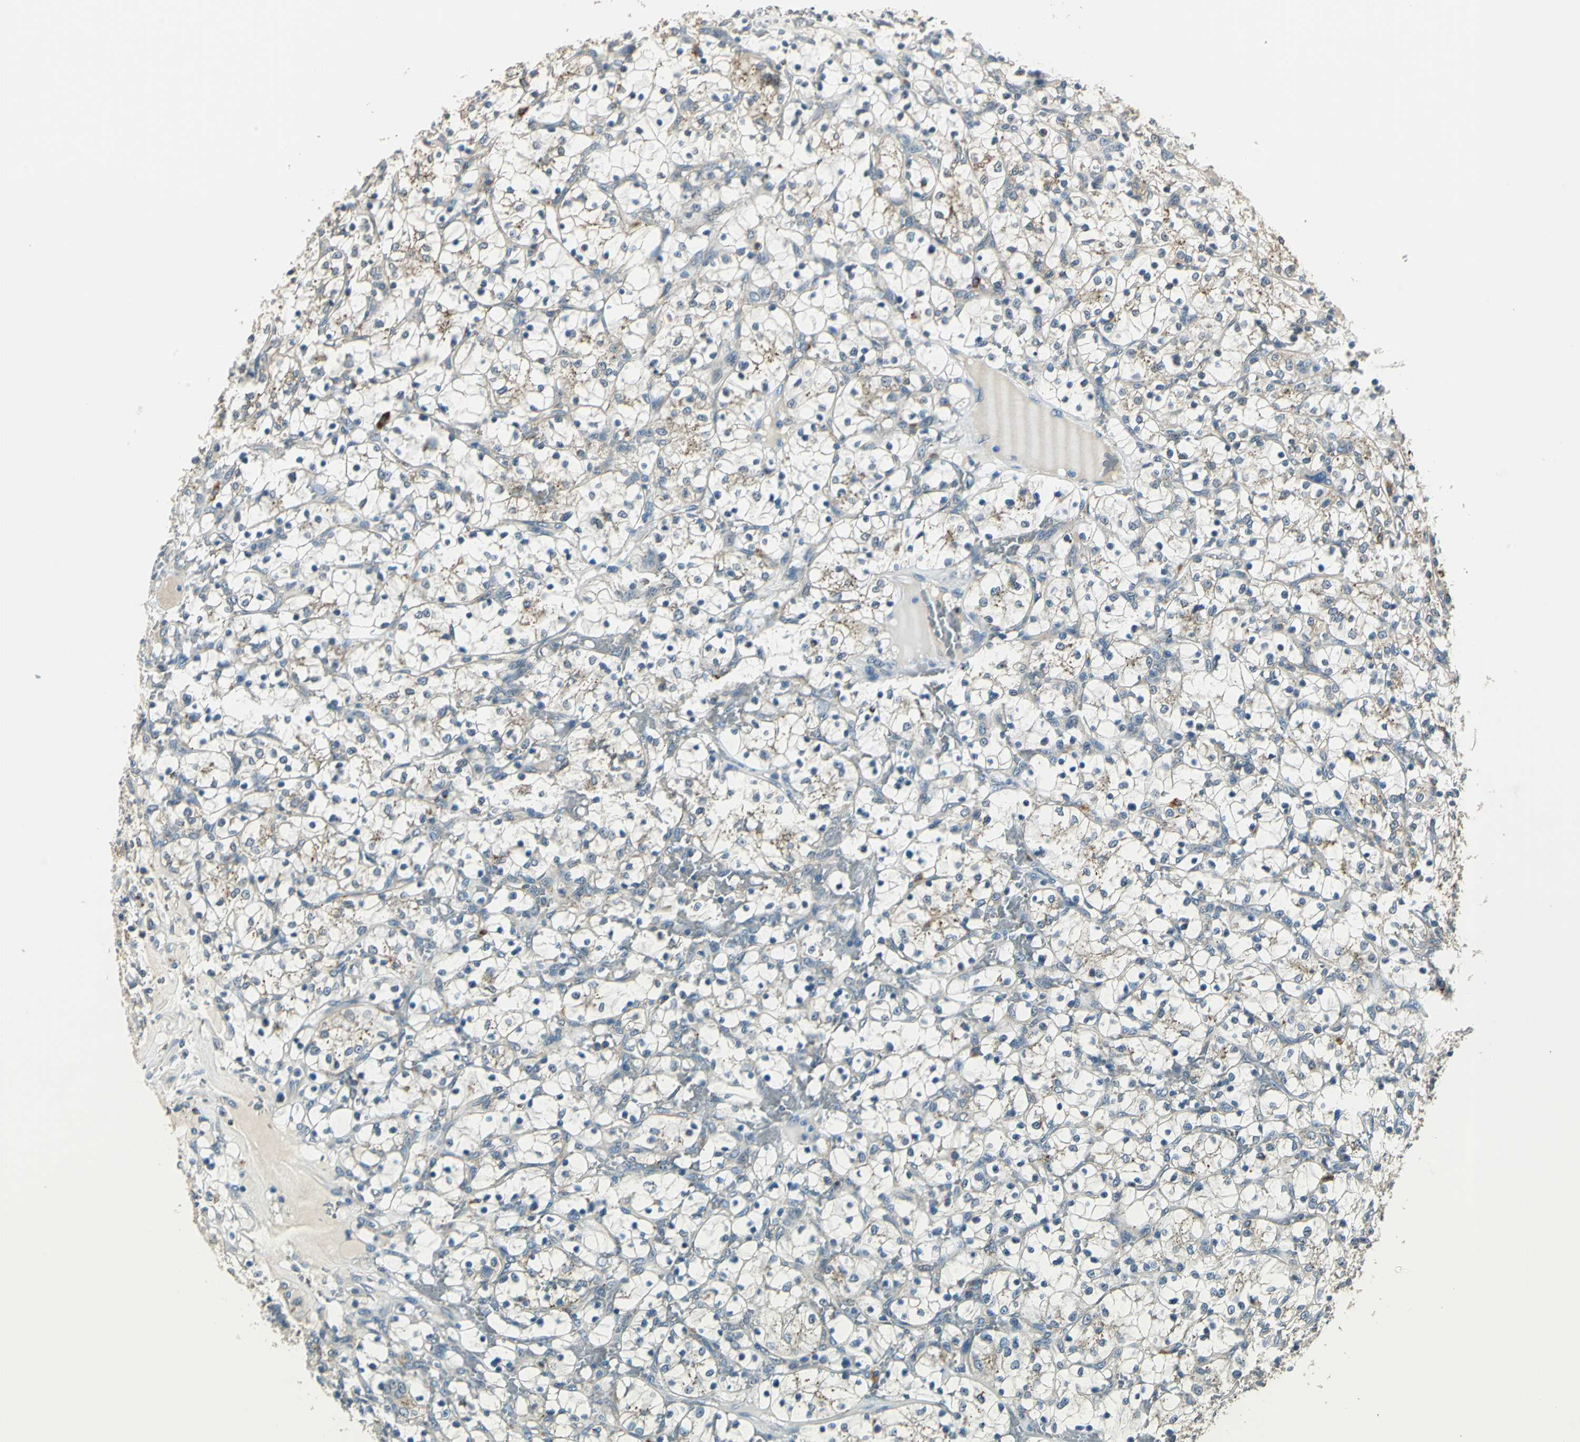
{"staining": {"intensity": "weak", "quantity": "<25%", "location": "cytoplasmic/membranous"}, "tissue": "renal cancer", "cell_type": "Tumor cells", "image_type": "cancer", "snomed": [{"axis": "morphology", "description": "Adenocarcinoma, NOS"}, {"axis": "topography", "description": "Kidney"}], "caption": "There is no significant positivity in tumor cells of renal cancer (adenocarcinoma).", "gene": "NIT1", "patient": {"sex": "female", "age": 69}}